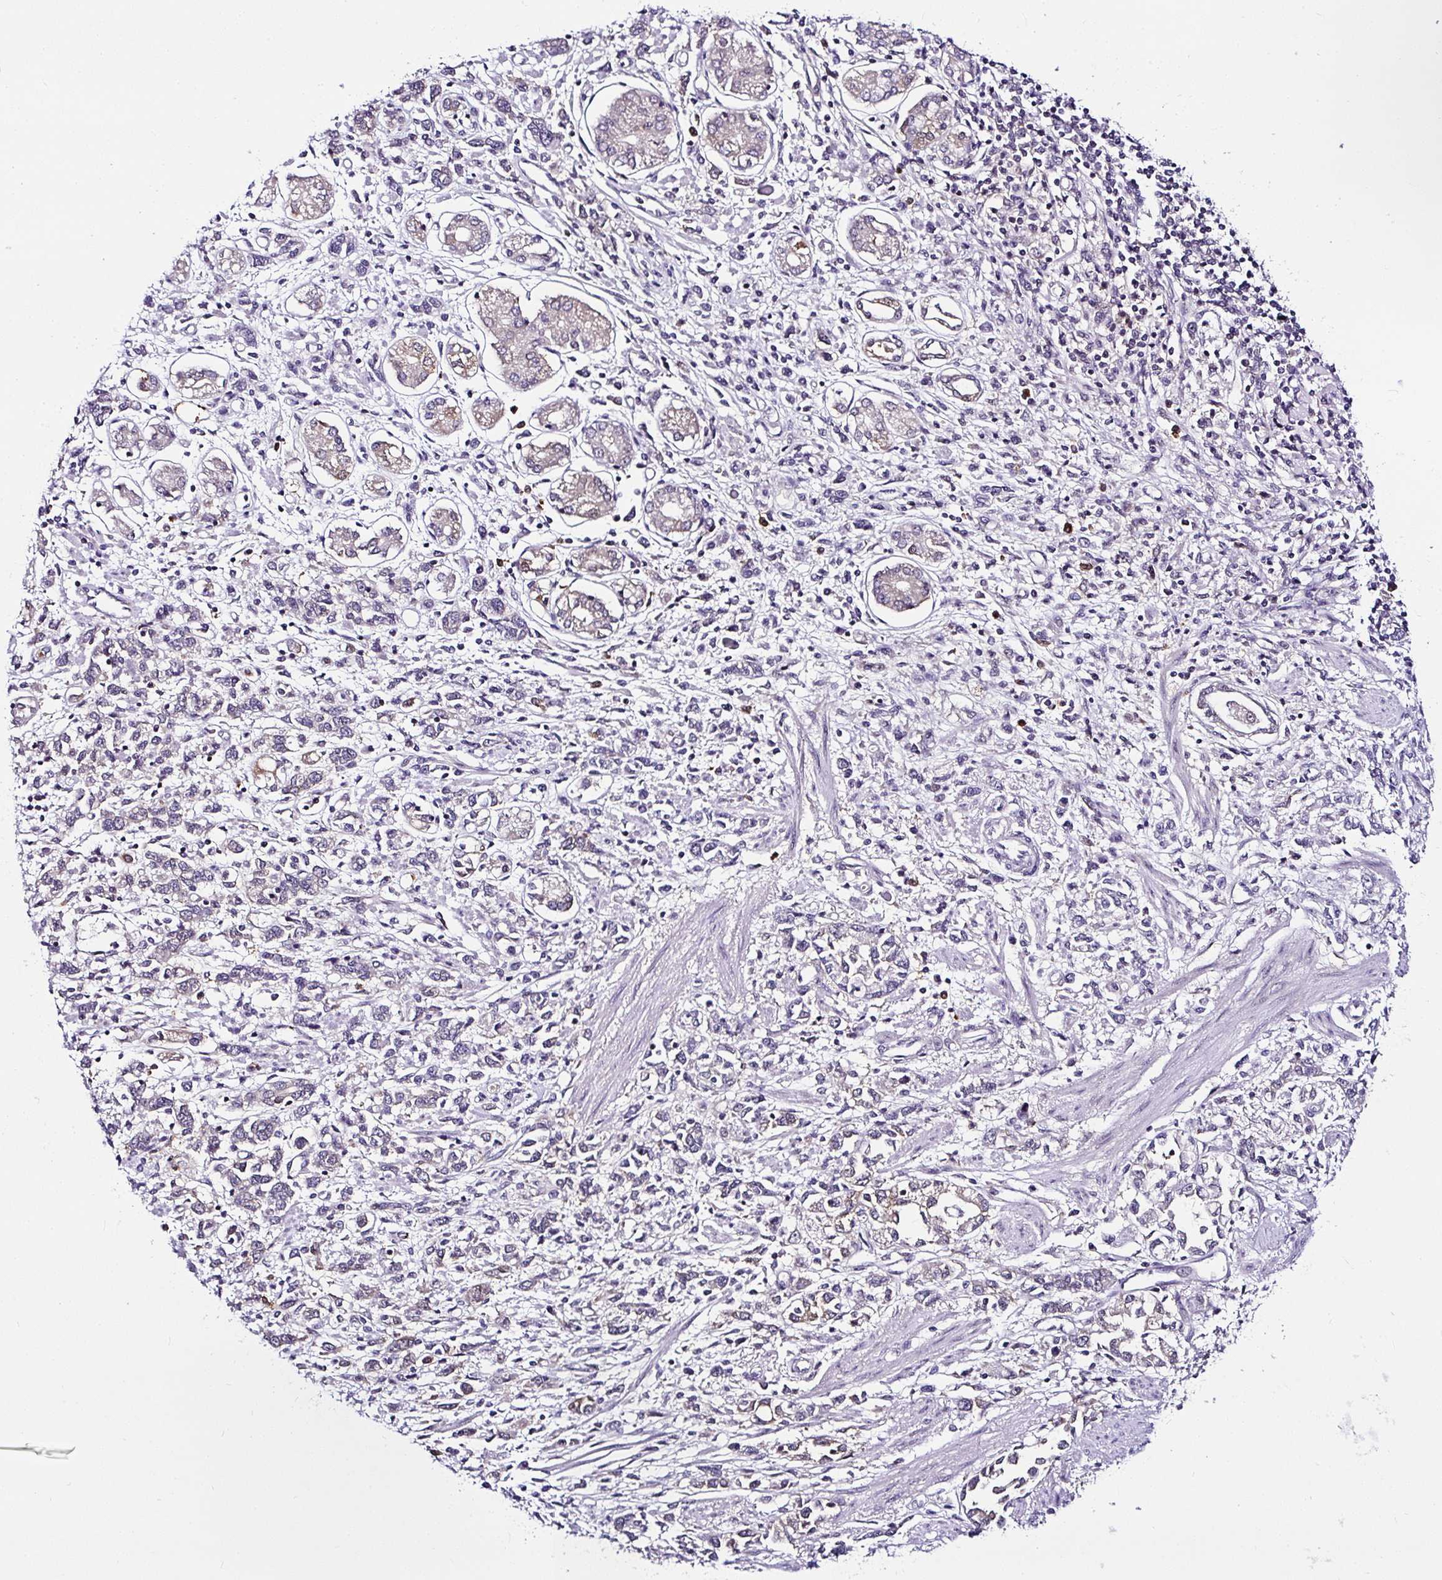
{"staining": {"intensity": "weak", "quantity": "<25%", "location": "cytoplasmic/membranous"}, "tissue": "stomach cancer", "cell_type": "Tumor cells", "image_type": "cancer", "snomed": [{"axis": "morphology", "description": "Adenocarcinoma, NOS"}, {"axis": "topography", "description": "Stomach"}], "caption": "This is an immunohistochemistry photomicrograph of stomach cancer. There is no expression in tumor cells.", "gene": "PIN4", "patient": {"sex": "female", "age": 76}}